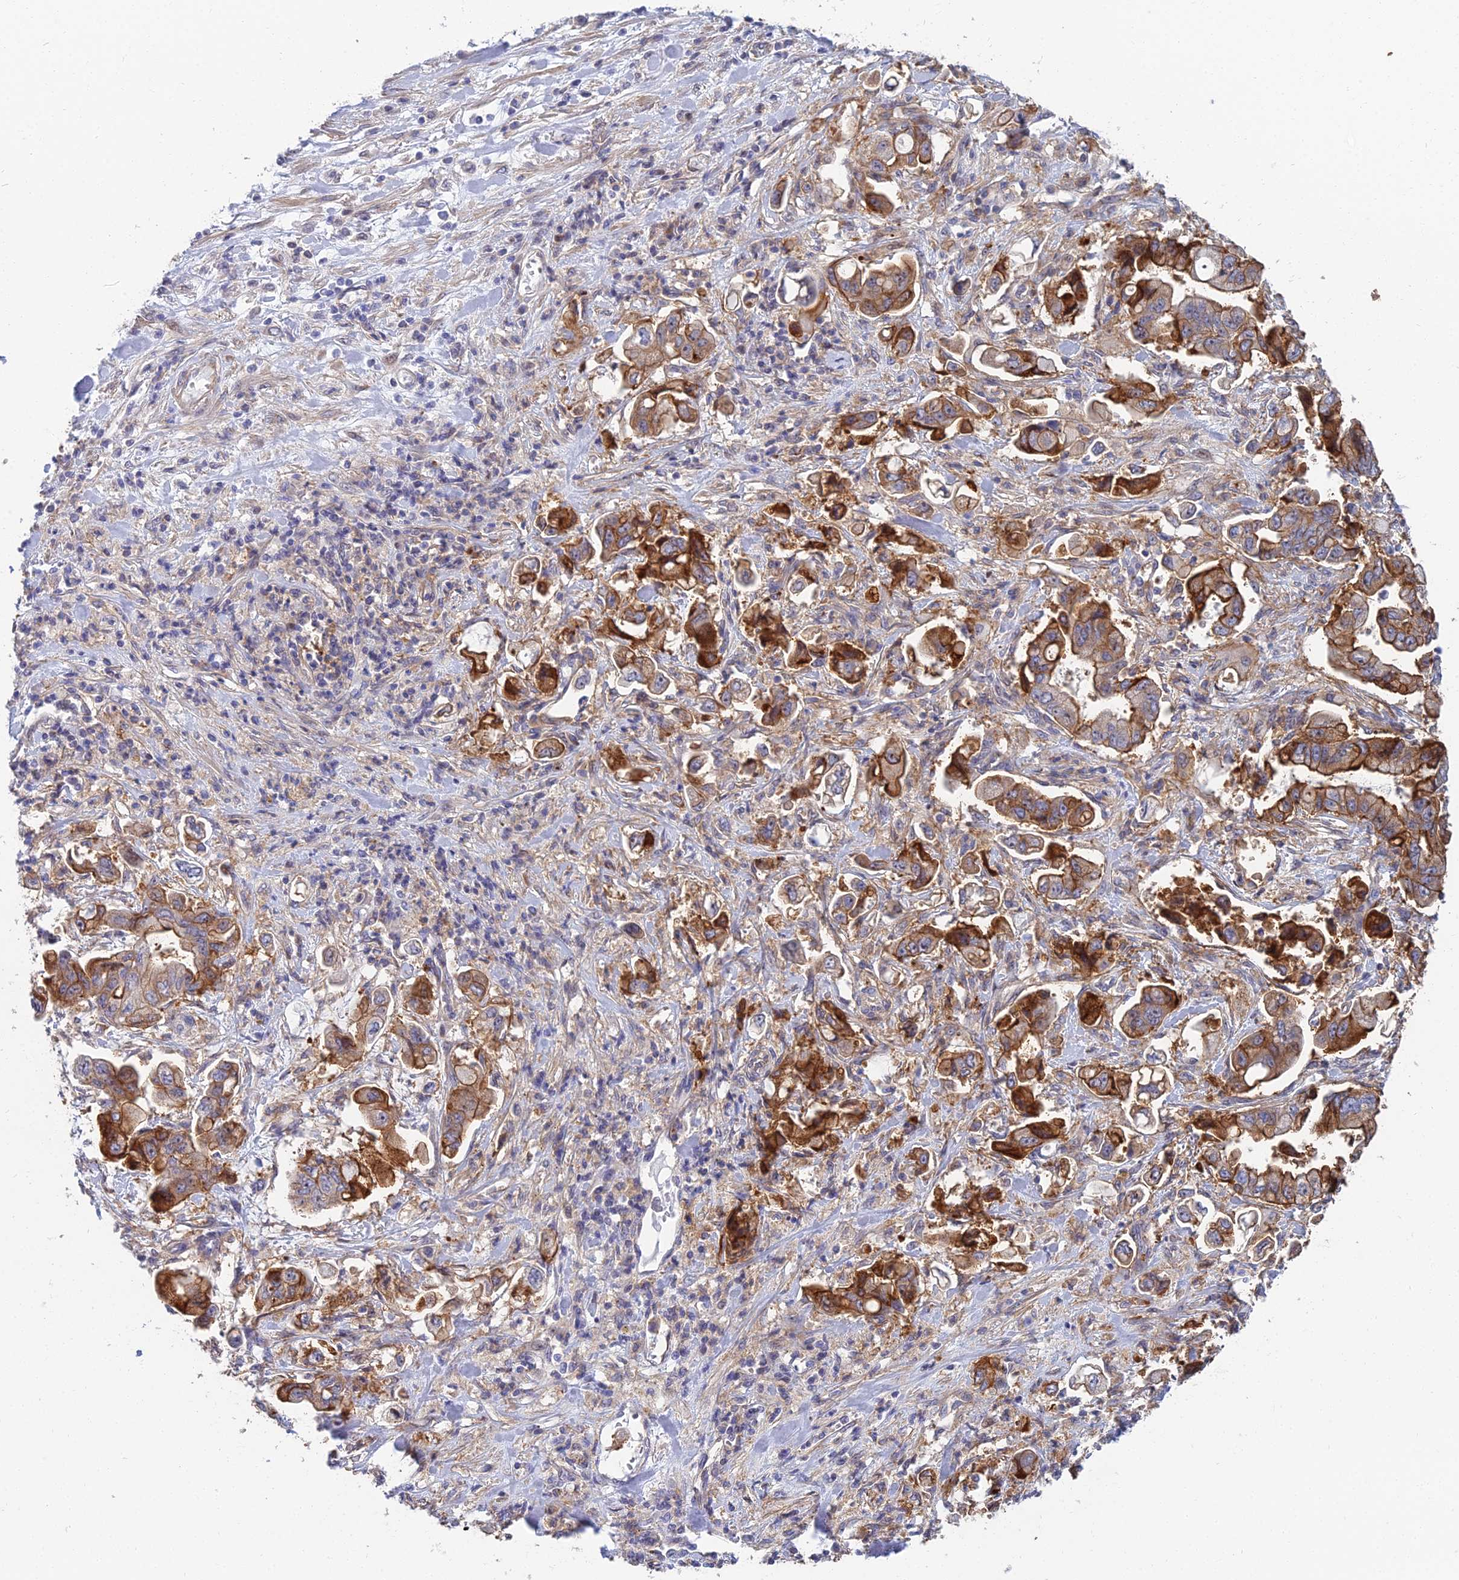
{"staining": {"intensity": "moderate", "quantity": ">75%", "location": "cytoplasmic/membranous"}, "tissue": "stomach cancer", "cell_type": "Tumor cells", "image_type": "cancer", "snomed": [{"axis": "morphology", "description": "Adenocarcinoma, NOS"}, {"axis": "topography", "description": "Stomach"}], "caption": "Immunohistochemistry of stomach cancer (adenocarcinoma) demonstrates medium levels of moderate cytoplasmic/membranous positivity in about >75% of tumor cells.", "gene": "TRIM43B", "patient": {"sex": "male", "age": 62}}